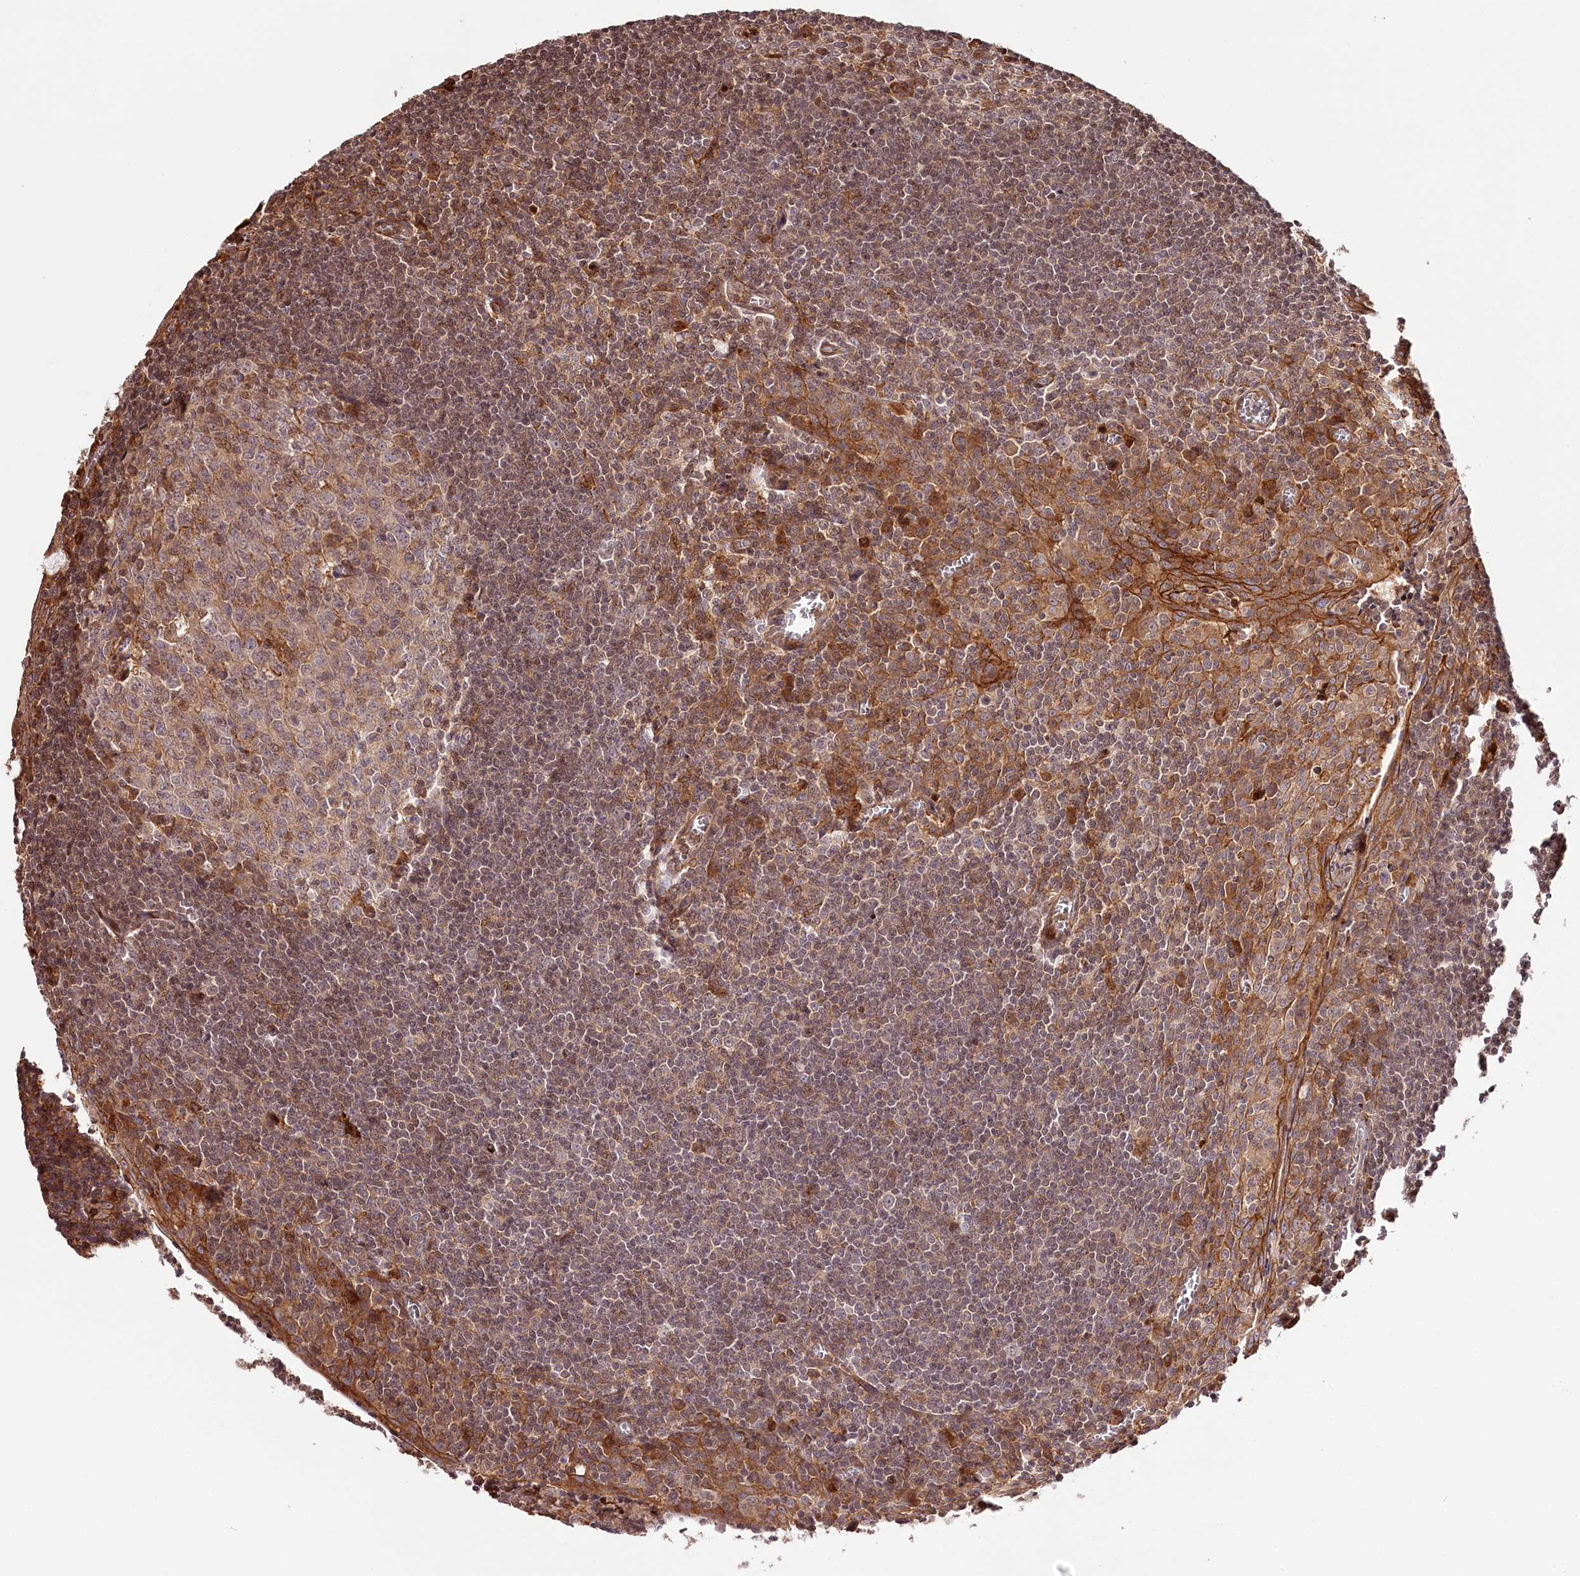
{"staining": {"intensity": "moderate", "quantity": "<25%", "location": "cytoplasmic/membranous,nuclear"}, "tissue": "tonsil", "cell_type": "Germinal center cells", "image_type": "normal", "snomed": [{"axis": "morphology", "description": "Normal tissue, NOS"}, {"axis": "topography", "description": "Tonsil"}], "caption": "This image demonstrates normal tonsil stained with immunohistochemistry to label a protein in brown. The cytoplasmic/membranous,nuclear of germinal center cells show moderate positivity for the protein. Nuclei are counter-stained blue.", "gene": "KIF14", "patient": {"sex": "male", "age": 27}}